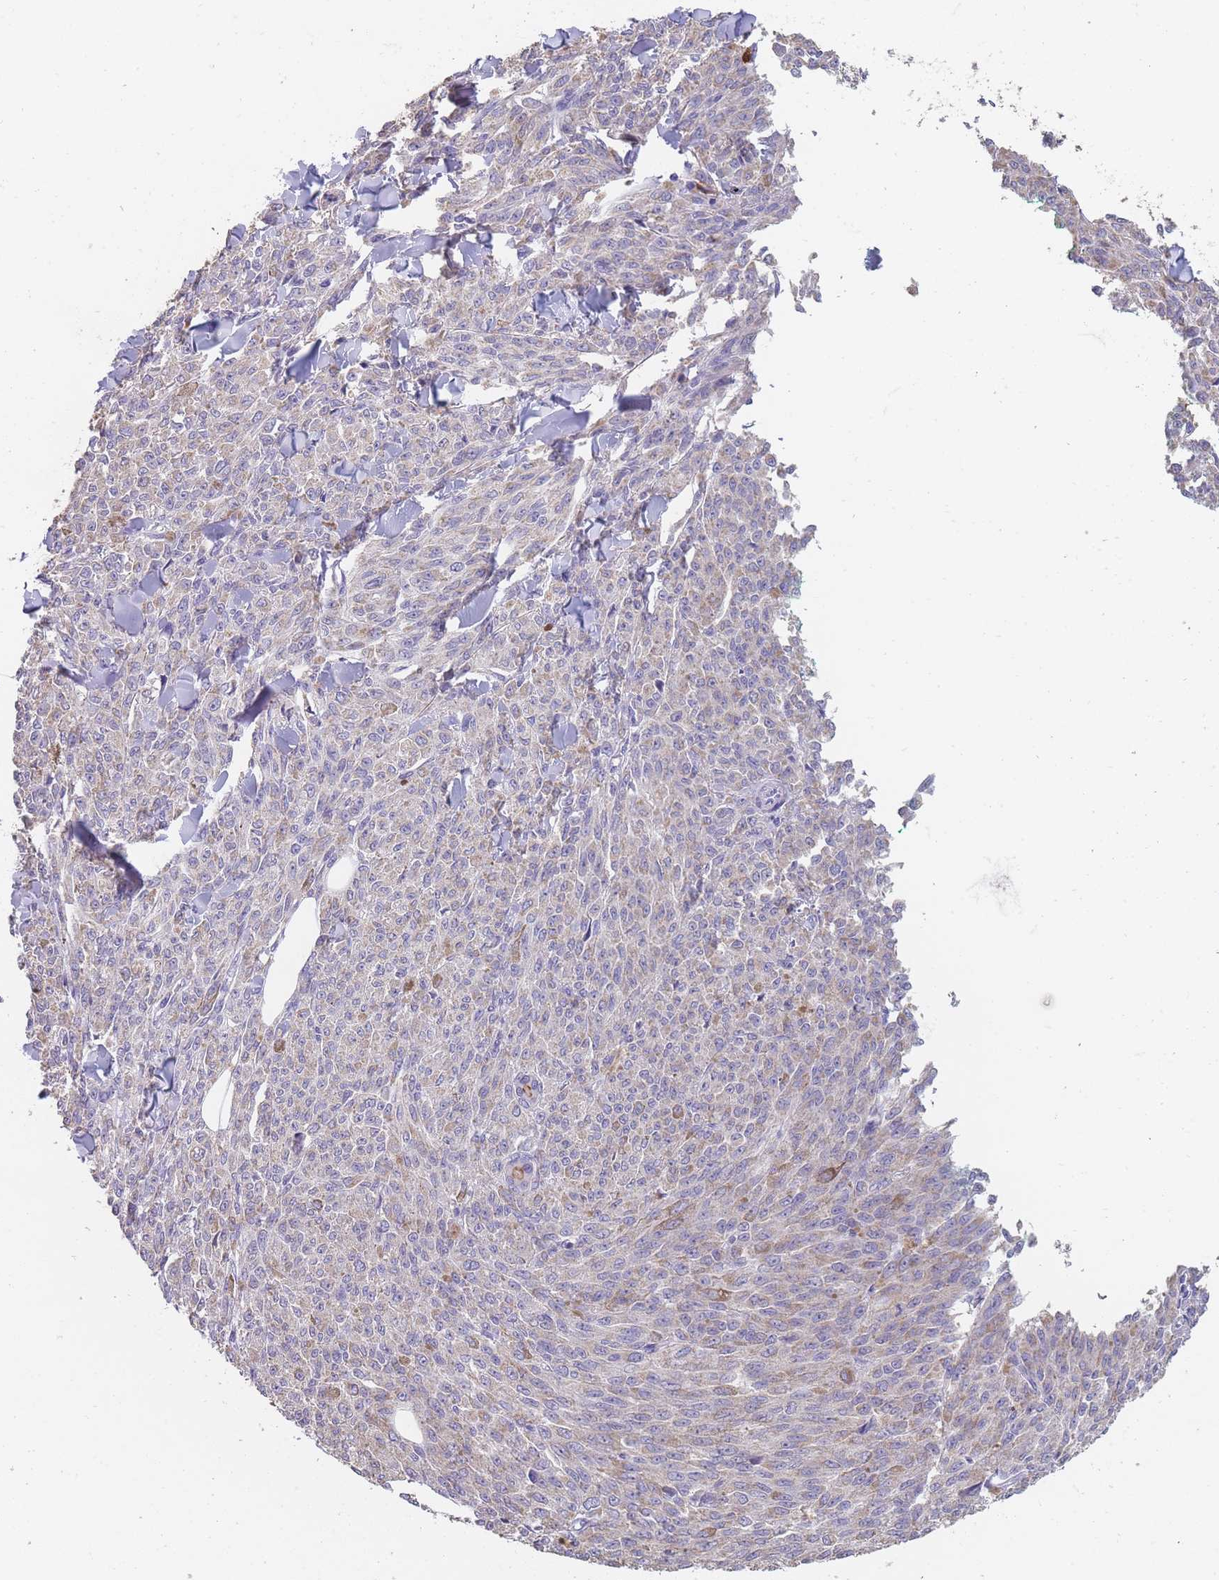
{"staining": {"intensity": "weak", "quantity": "25%-75%", "location": "cytoplasmic/membranous"}, "tissue": "melanoma", "cell_type": "Tumor cells", "image_type": "cancer", "snomed": [{"axis": "morphology", "description": "Malignant melanoma, NOS"}, {"axis": "topography", "description": "Skin"}], "caption": "A brown stain shows weak cytoplasmic/membranous expression of a protein in malignant melanoma tumor cells.", "gene": "CLEC12A", "patient": {"sex": "female", "age": 52}}